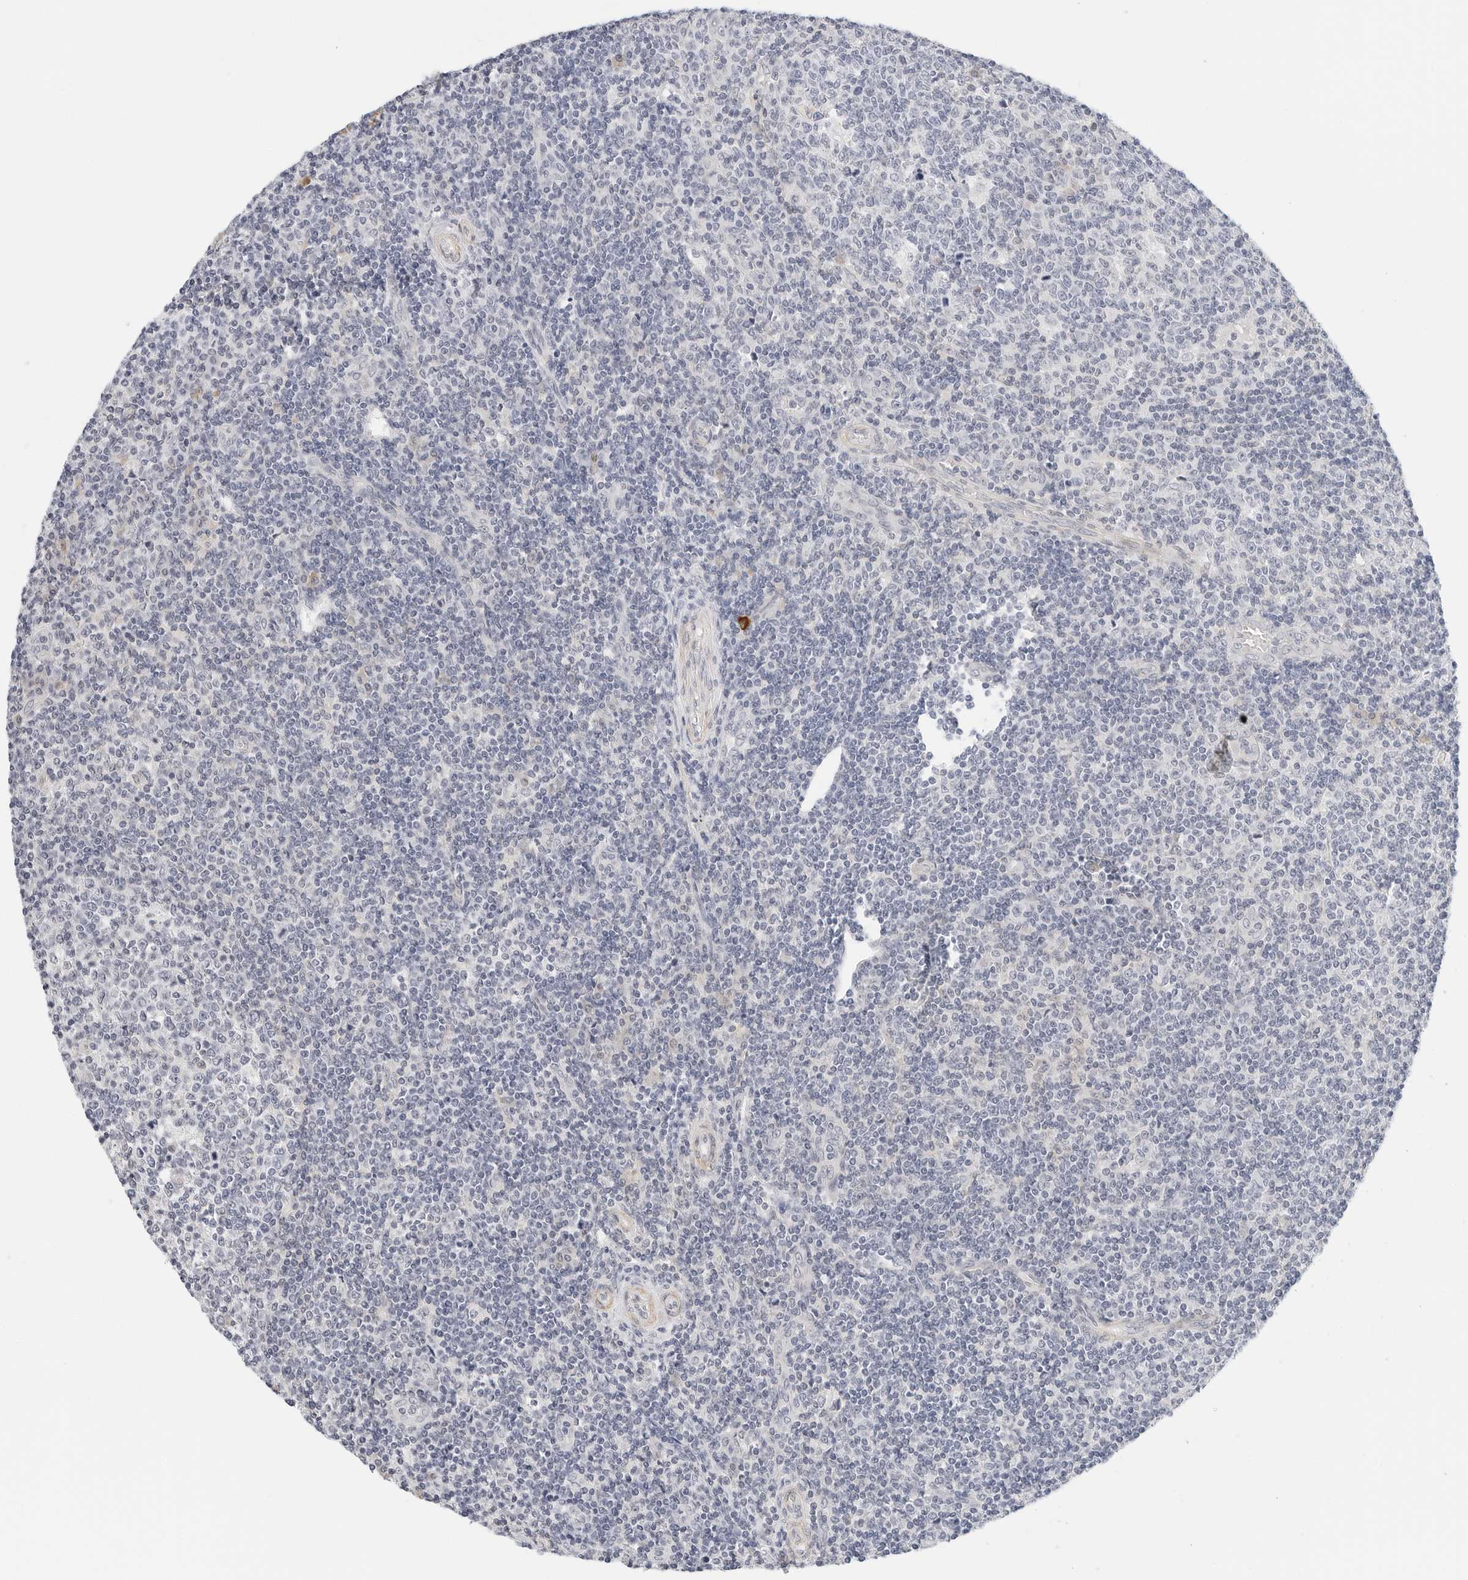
{"staining": {"intensity": "negative", "quantity": "none", "location": "none"}, "tissue": "tonsil", "cell_type": "Germinal center cells", "image_type": "normal", "snomed": [{"axis": "morphology", "description": "Normal tissue, NOS"}, {"axis": "topography", "description": "Tonsil"}], "caption": "IHC of benign human tonsil reveals no staining in germinal center cells.", "gene": "PKDCC", "patient": {"sex": "female", "age": 19}}